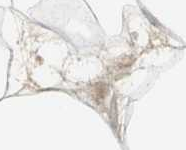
{"staining": {"intensity": "weak", "quantity": ">75%", "location": "cytoplasmic/membranous"}, "tissue": "adipose tissue", "cell_type": "Adipocytes", "image_type": "normal", "snomed": [{"axis": "morphology", "description": "Normal tissue, NOS"}, {"axis": "morphology", "description": "Duct carcinoma"}, {"axis": "topography", "description": "Breast"}, {"axis": "topography", "description": "Adipose tissue"}], "caption": "Immunohistochemistry (IHC) staining of normal adipose tissue, which displays low levels of weak cytoplasmic/membranous expression in about >75% of adipocytes indicating weak cytoplasmic/membranous protein expression. The staining was performed using DAB (3,3'-diaminobenzidine) (brown) for protein detection and nuclei were counterstained in hematoxylin (blue).", "gene": "DMC1", "patient": {"sex": "female", "age": 37}}